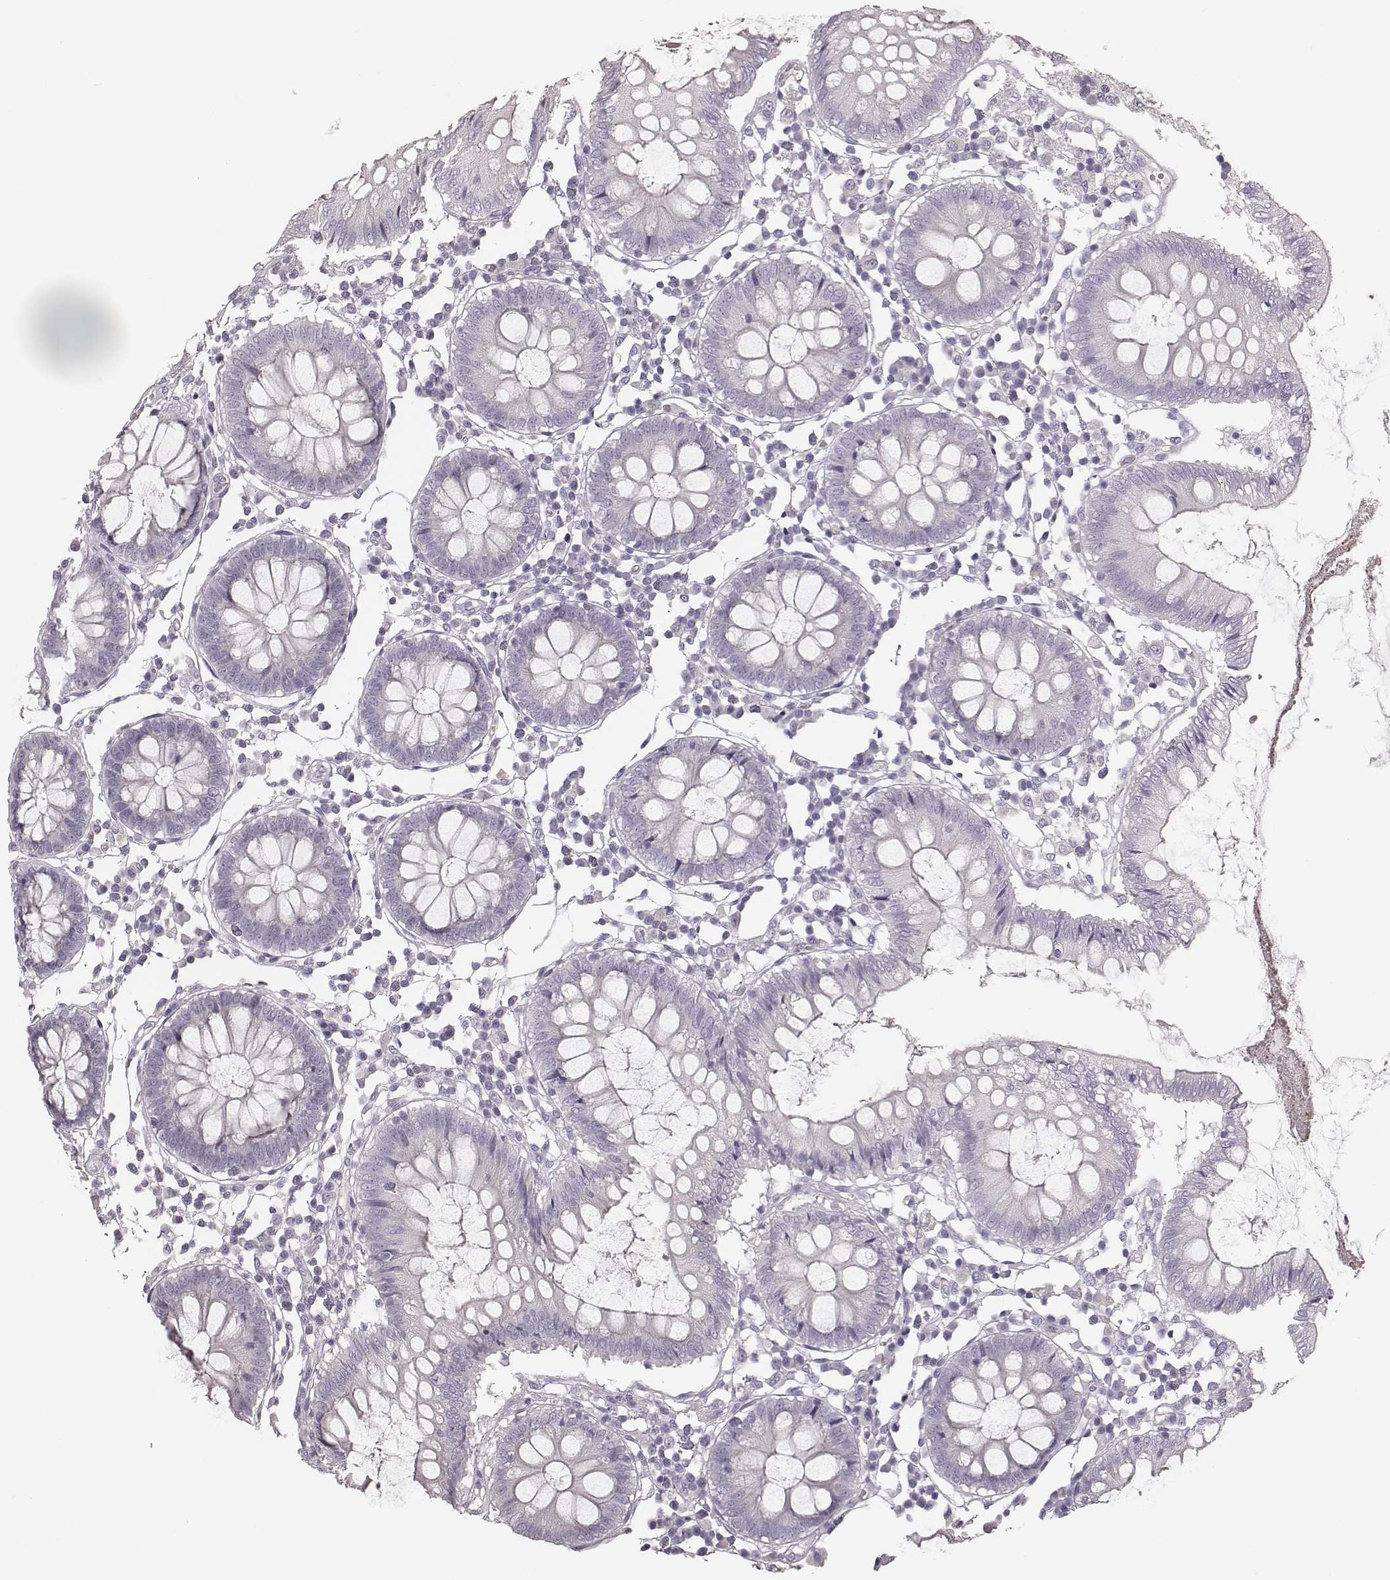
{"staining": {"intensity": "negative", "quantity": "none", "location": "none"}, "tissue": "colon", "cell_type": "Endothelial cells", "image_type": "normal", "snomed": [{"axis": "morphology", "description": "Normal tissue, NOS"}, {"axis": "morphology", "description": "Adenocarcinoma, NOS"}, {"axis": "topography", "description": "Colon"}], "caption": "Immunohistochemical staining of benign colon reveals no significant expression in endothelial cells. The staining is performed using DAB brown chromogen with nuclei counter-stained in using hematoxylin.", "gene": "SPA17", "patient": {"sex": "male", "age": 83}}